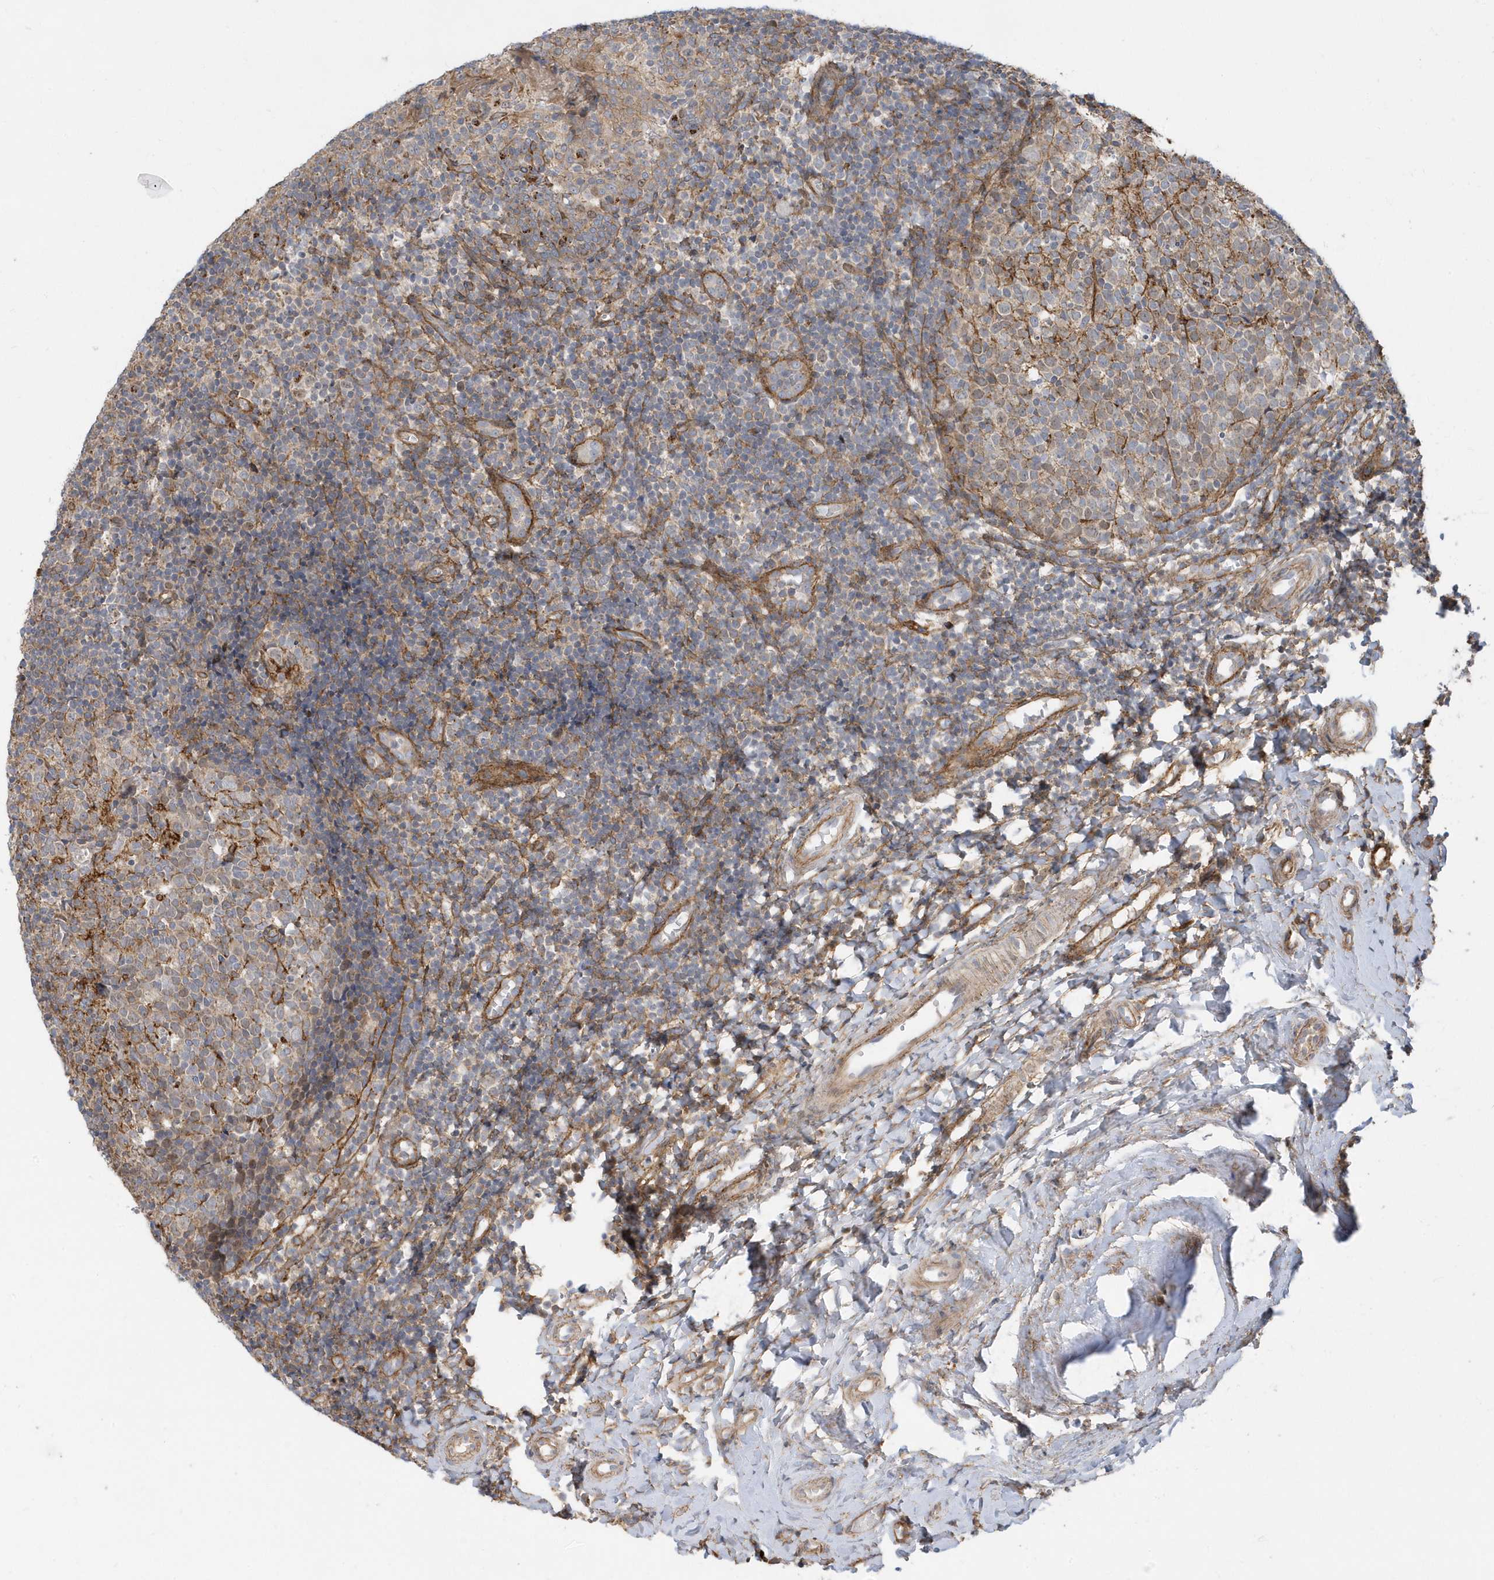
{"staining": {"intensity": "moderate", "quantity": "25%-75%", "location": "cytoplasmic/membranous"}, "tissue": "tonsil", "cell_type": "Germinal center cells", "image_type": "normal", "snomed": [{"axis": "morphology", "description": "Normal tissue, NOS"}, {"axis": "topography", "description": "Tonsil"}], "caption": "Brown immunohistochemical staining in unremarkable tonsil shows moderate cytoplasmic/membranous staining in approximately 25%-75% of germinal center cells.", "gene": "HRH4", "patient": {"sex": "female", "age": 19}}